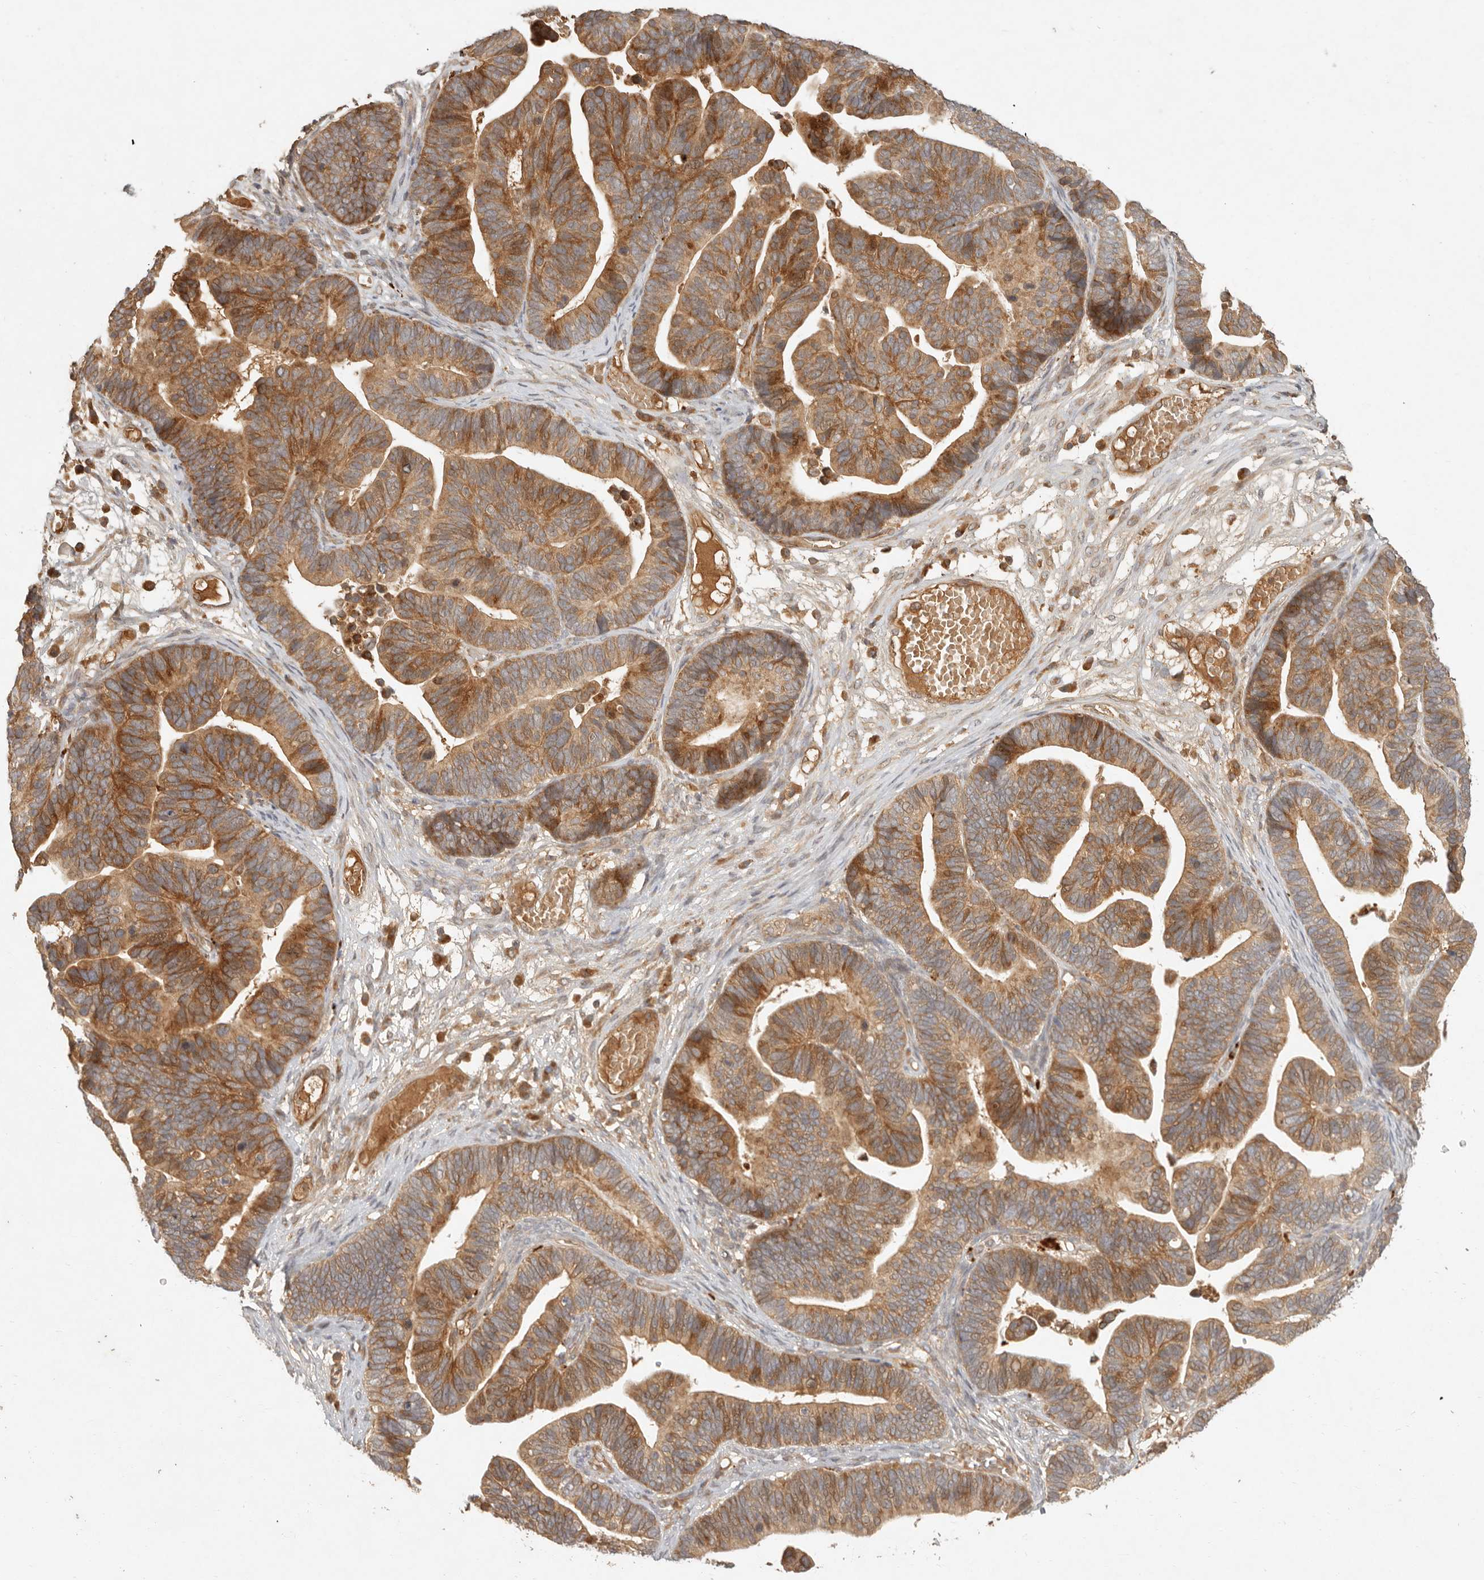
{"staining": {"intensity": "moderate", "quantity": ">75%", "location": "cytoplasmic/membranous"}, "tissue": "ovarian cancer", "cell_type": "Tumor cells", "image_type": "cancer", "snomed": [{"axis": "morphology", "description": "Cystadenocarcinoma, serous, NOS"}, {"axis": "topography", "description": "Ovary"}], "caption": "Ovarian cancer stained with IHC demonstrates moderate cytoplasmic/membranous staining in approximately >75% of tumor cells.", "gene": "ANKRD61", "patient": {"sex": "female", "age": 56}}